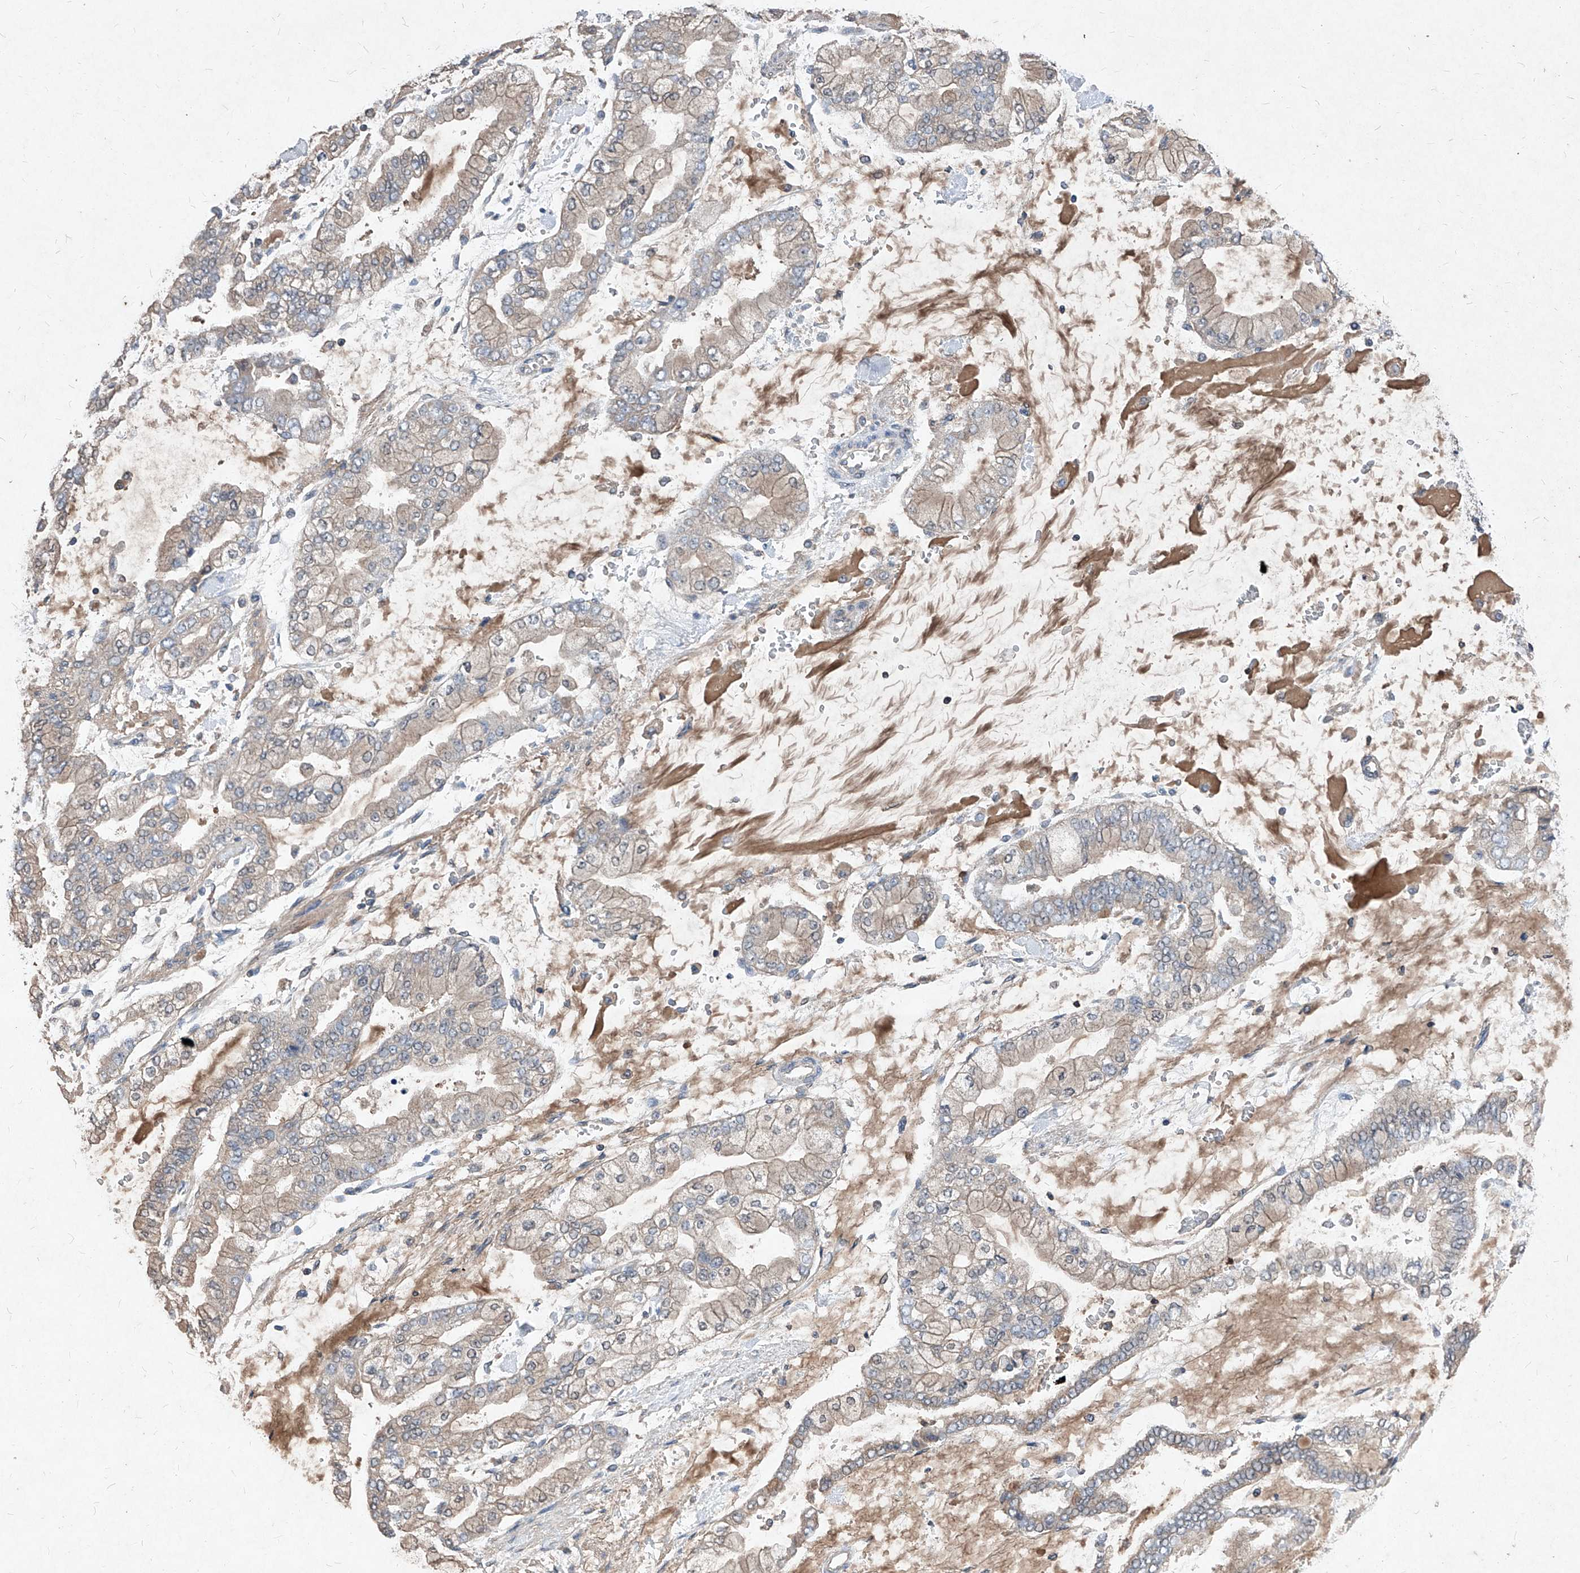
{"staining": {"intensity": "weak", "quantity": "<25%", "location": "cytoplasmic/membranous"}, "tissue": "stomach cancer", "cell_type": "Tumor cells", "image_type": "cancer", "snomed": [{"axis": "morphology", "description": "Normal tissue, NOS"}, {"axis": "morphology", "description": "Adenocarcinoma, NOS"}, {"axis": "topography", "description": "Stomach, upper"}, {"axis": "topography", "description": "Stomach"}], "caption": "High power microscopy micrograph of an immunohistochemistry photomicrograph of adenocarcinoma (stomach), revealing no significant expression in tumor cells.", "gene": "SYNGR1", "patient": {"sex": "male", "age": 76}}